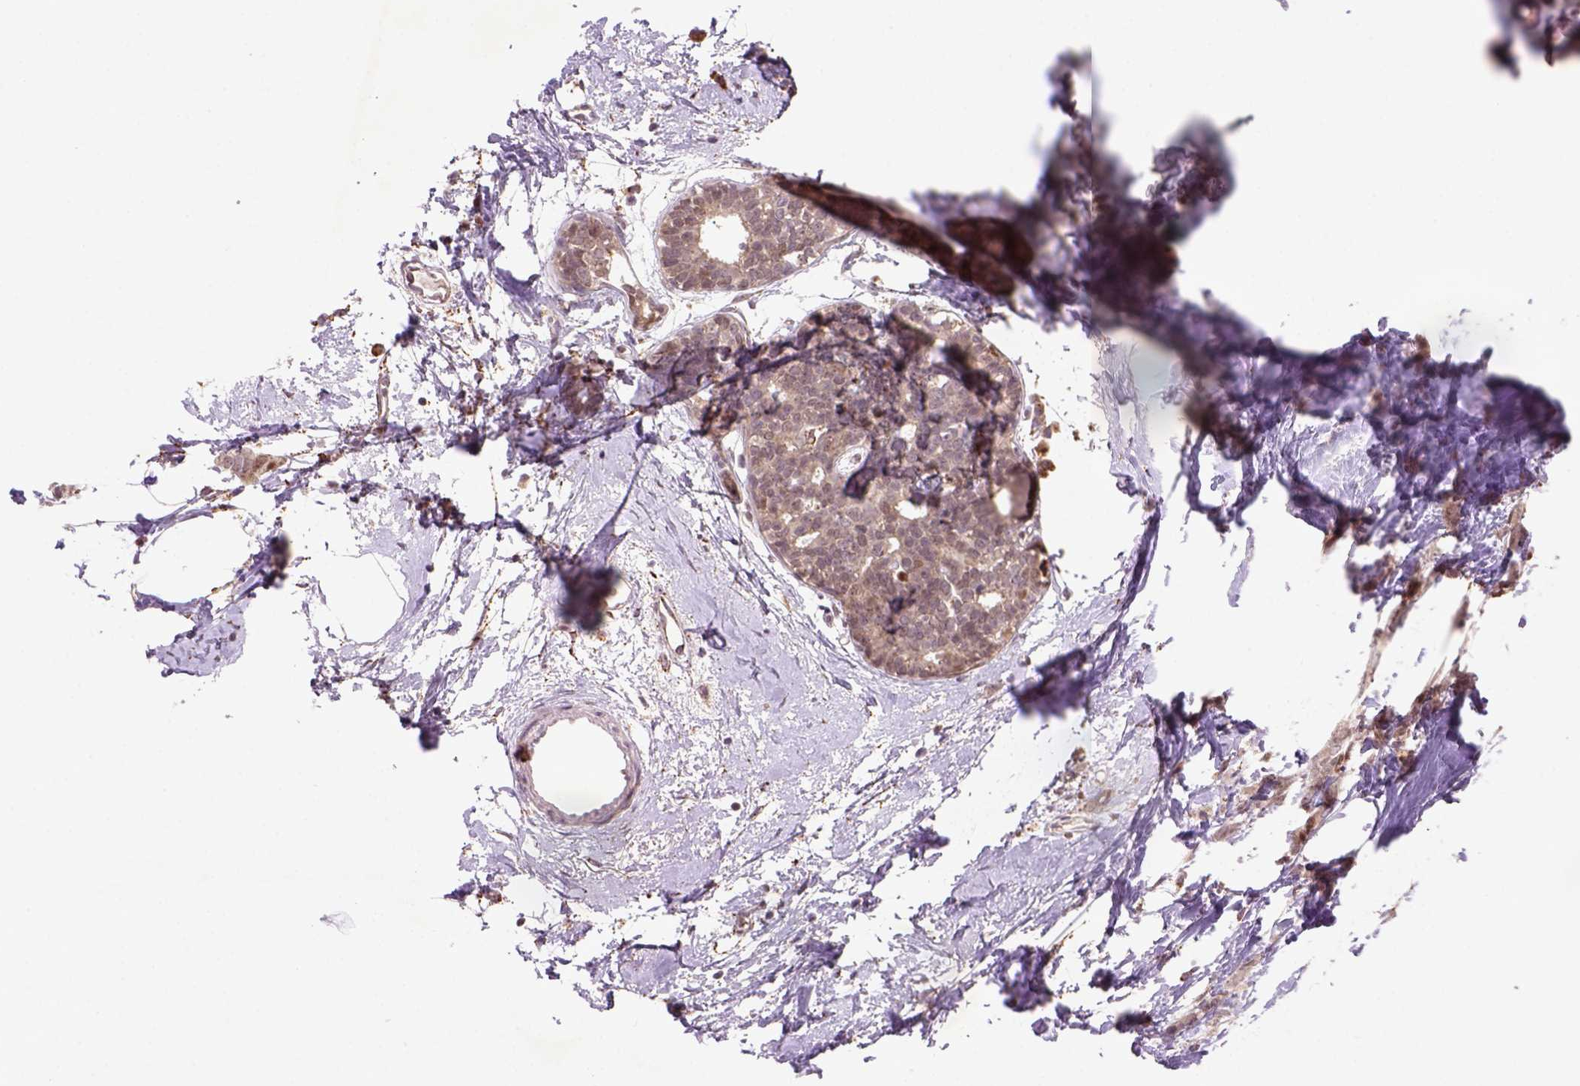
{"staining": {"intensity": "weak", "quantity": ">75%", "location": "cytoplasmic/membranous"}, "tissue": "breast cancer", "cell_type": "Tumor cells", "image_type": "cancer", "snomed": [{"axis": "morphology", "description": "Duct carcinoma"}, {"axis": "topography", "description": "Breast"}], "caption": "High-power microscopy captured an immunohistochemistry (IHC) photomicrograph of infiltrating ductal carcinoma (breast), revealing weak cytoplasmic/membranous expression in about >75% of tumor cells. (brown staining indicates protein expression, while blue staining denotes nuclei).", "gene": "FZD7", "patient": {"sex": "female", "age": 40}}